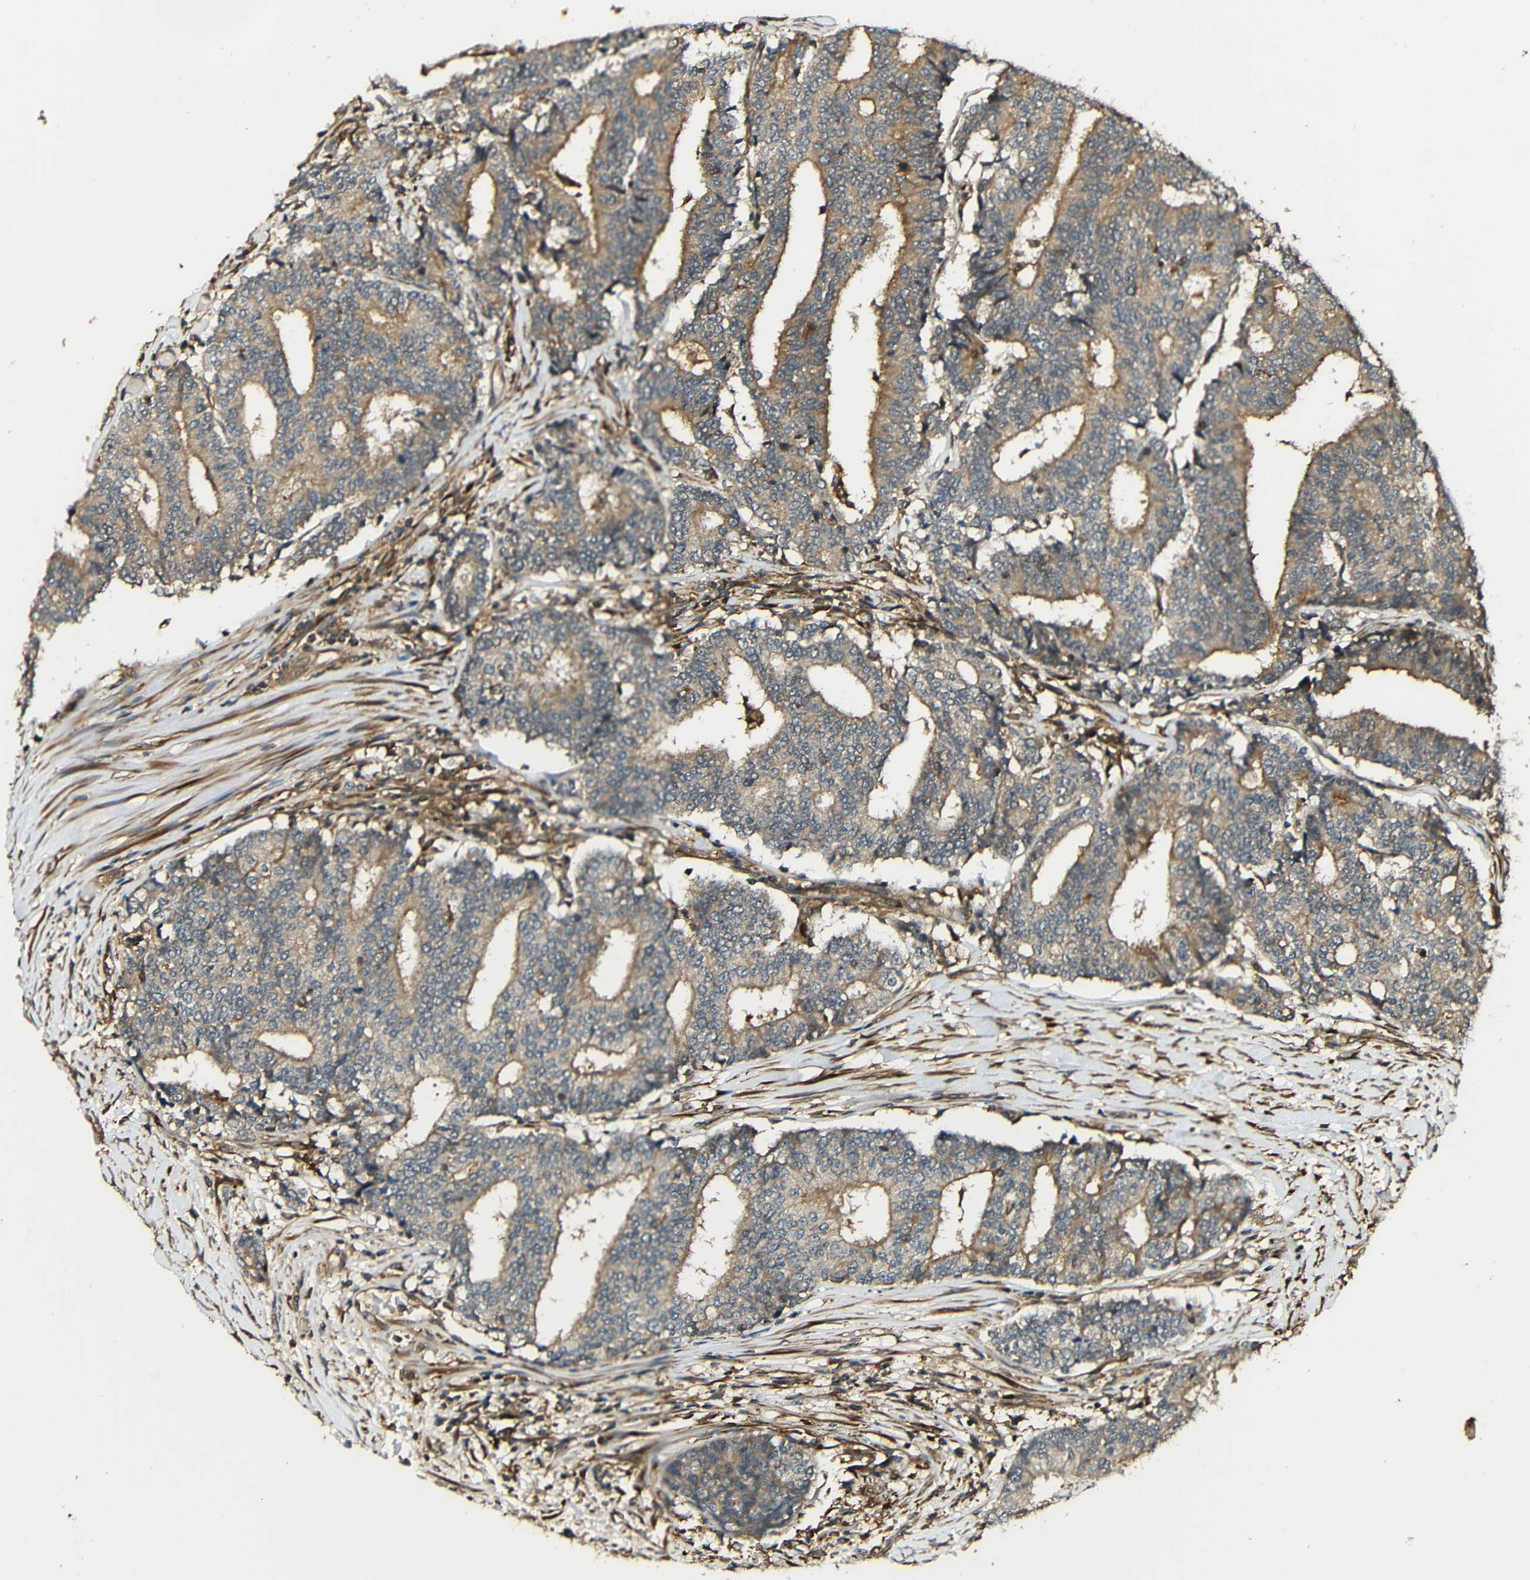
{"staining": {"intensity": "moderate", "quantity": ">75%", "location": "cytoplasmic/membranous"}, "tissue": "prostate cancer", "cell_type": "Tumor cells", "image_type": "cancer", "snomed": [{"axis": "morphology", "description": "Normal tissue, NOS"}, {"axis": "morphology", "description": "Adenocarcinoma, High grade"}, {"axis": "topography", "description": "Prostate"}, {"axis": "topography", "description": "Seminal veicle"}], "caption": "A brown stain shows moderate cytoplasmic/membranous staining of a protein in human prostate adenocarcinoma (high-grade) tumor cells.", "gene": "CASP8", "patient": {"sex": "male", "age": 55}}